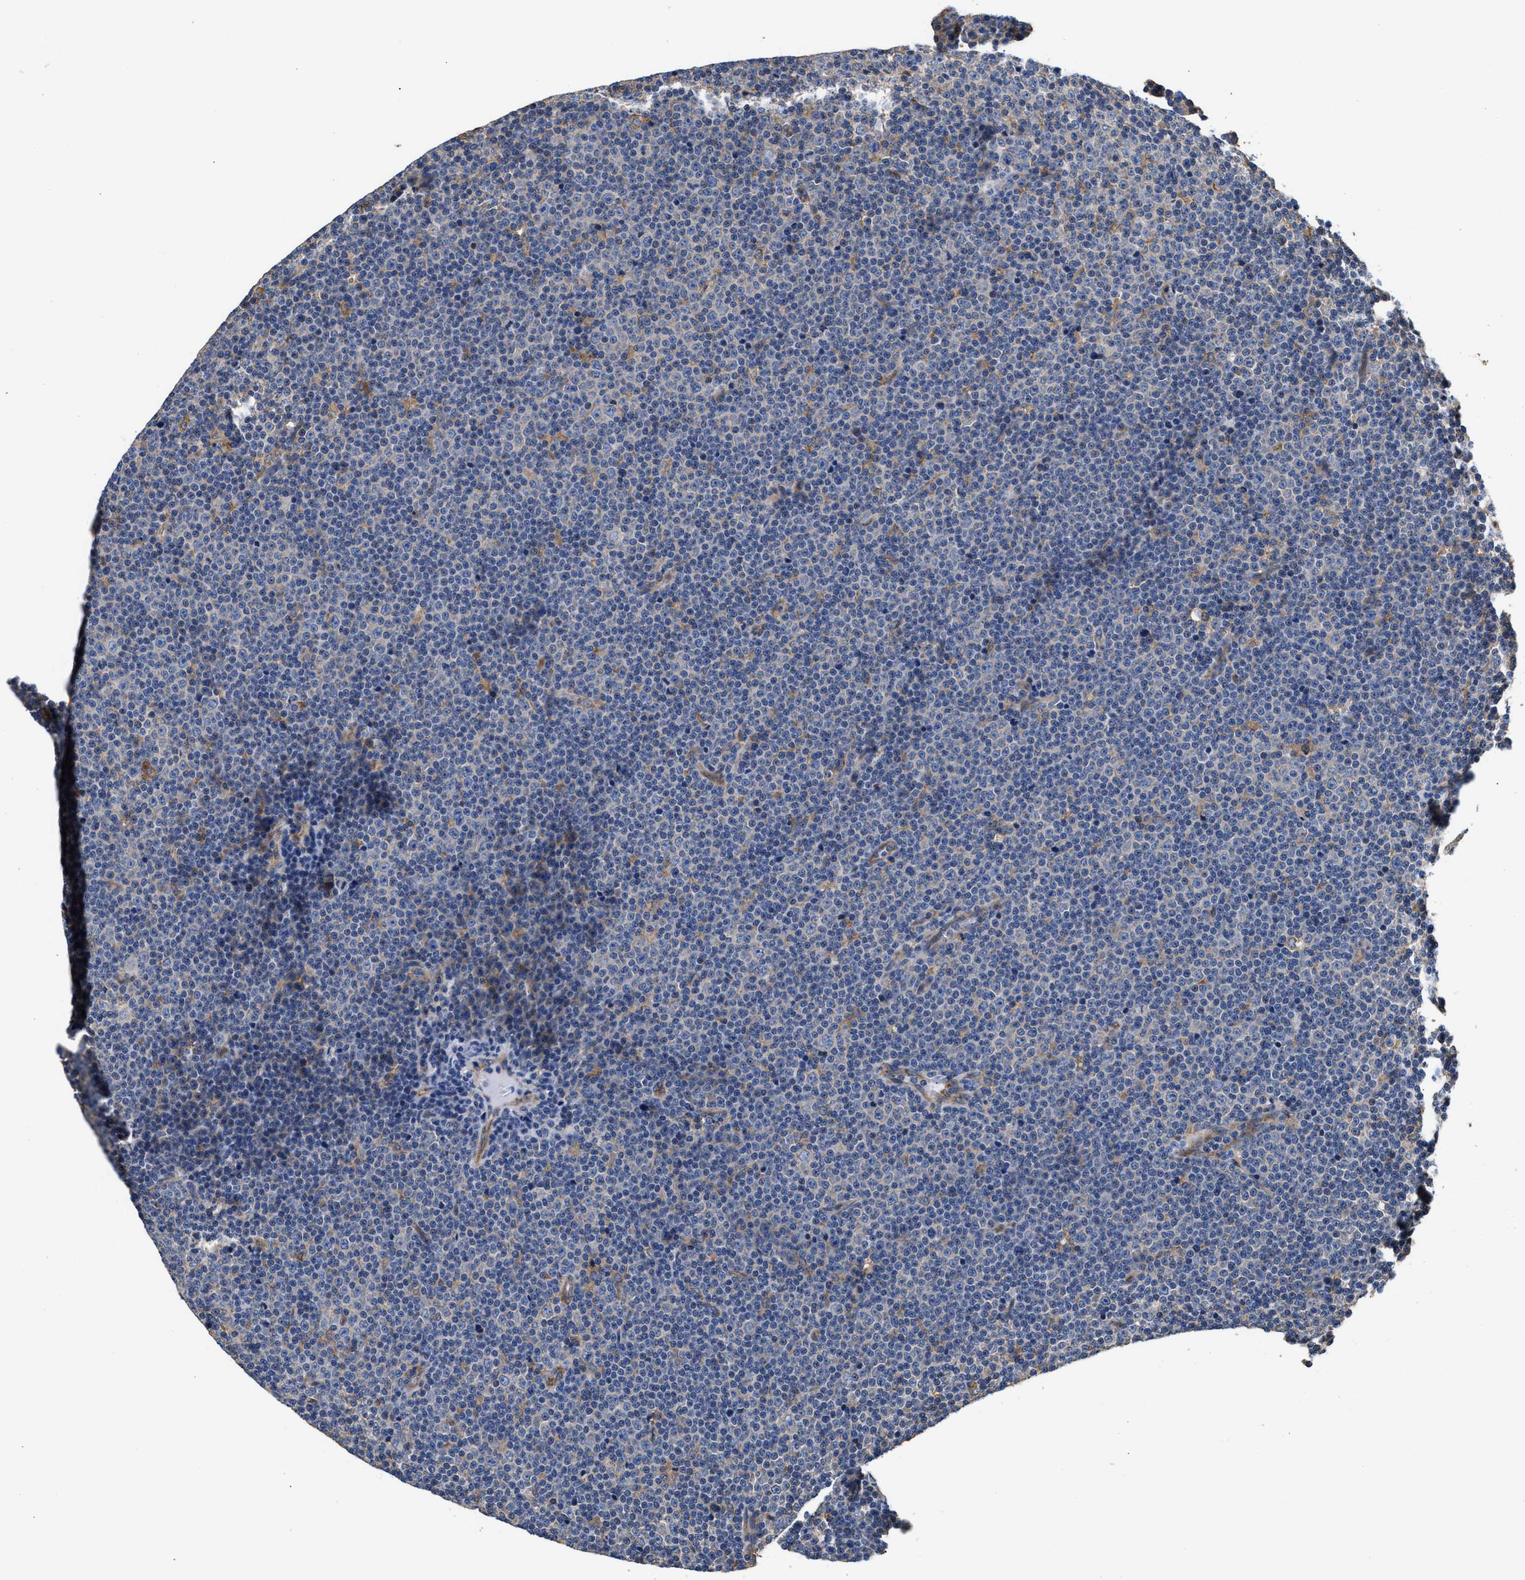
{"staining": {"intensity": "negative", "quantity": "none", "location": "none"}, "tissue": "lymphoma", "cell_type": "Tumor cells", "image_type": "cancer", "snomed": [{"axis": "morphology", "description": "Malignant lymphoma, non-Hodgkin's type, Low grade"}, {"axis": "topography", "description": "Lymph node"}], "caption": "This is an immunohistochemistry (IHC) image of human low-grade malignant lymphoma, non-Hodgkin's type. There is no positivity in tumor cells.", "gene": "KLB", "patient": {"sex": "female", "age": 67}}